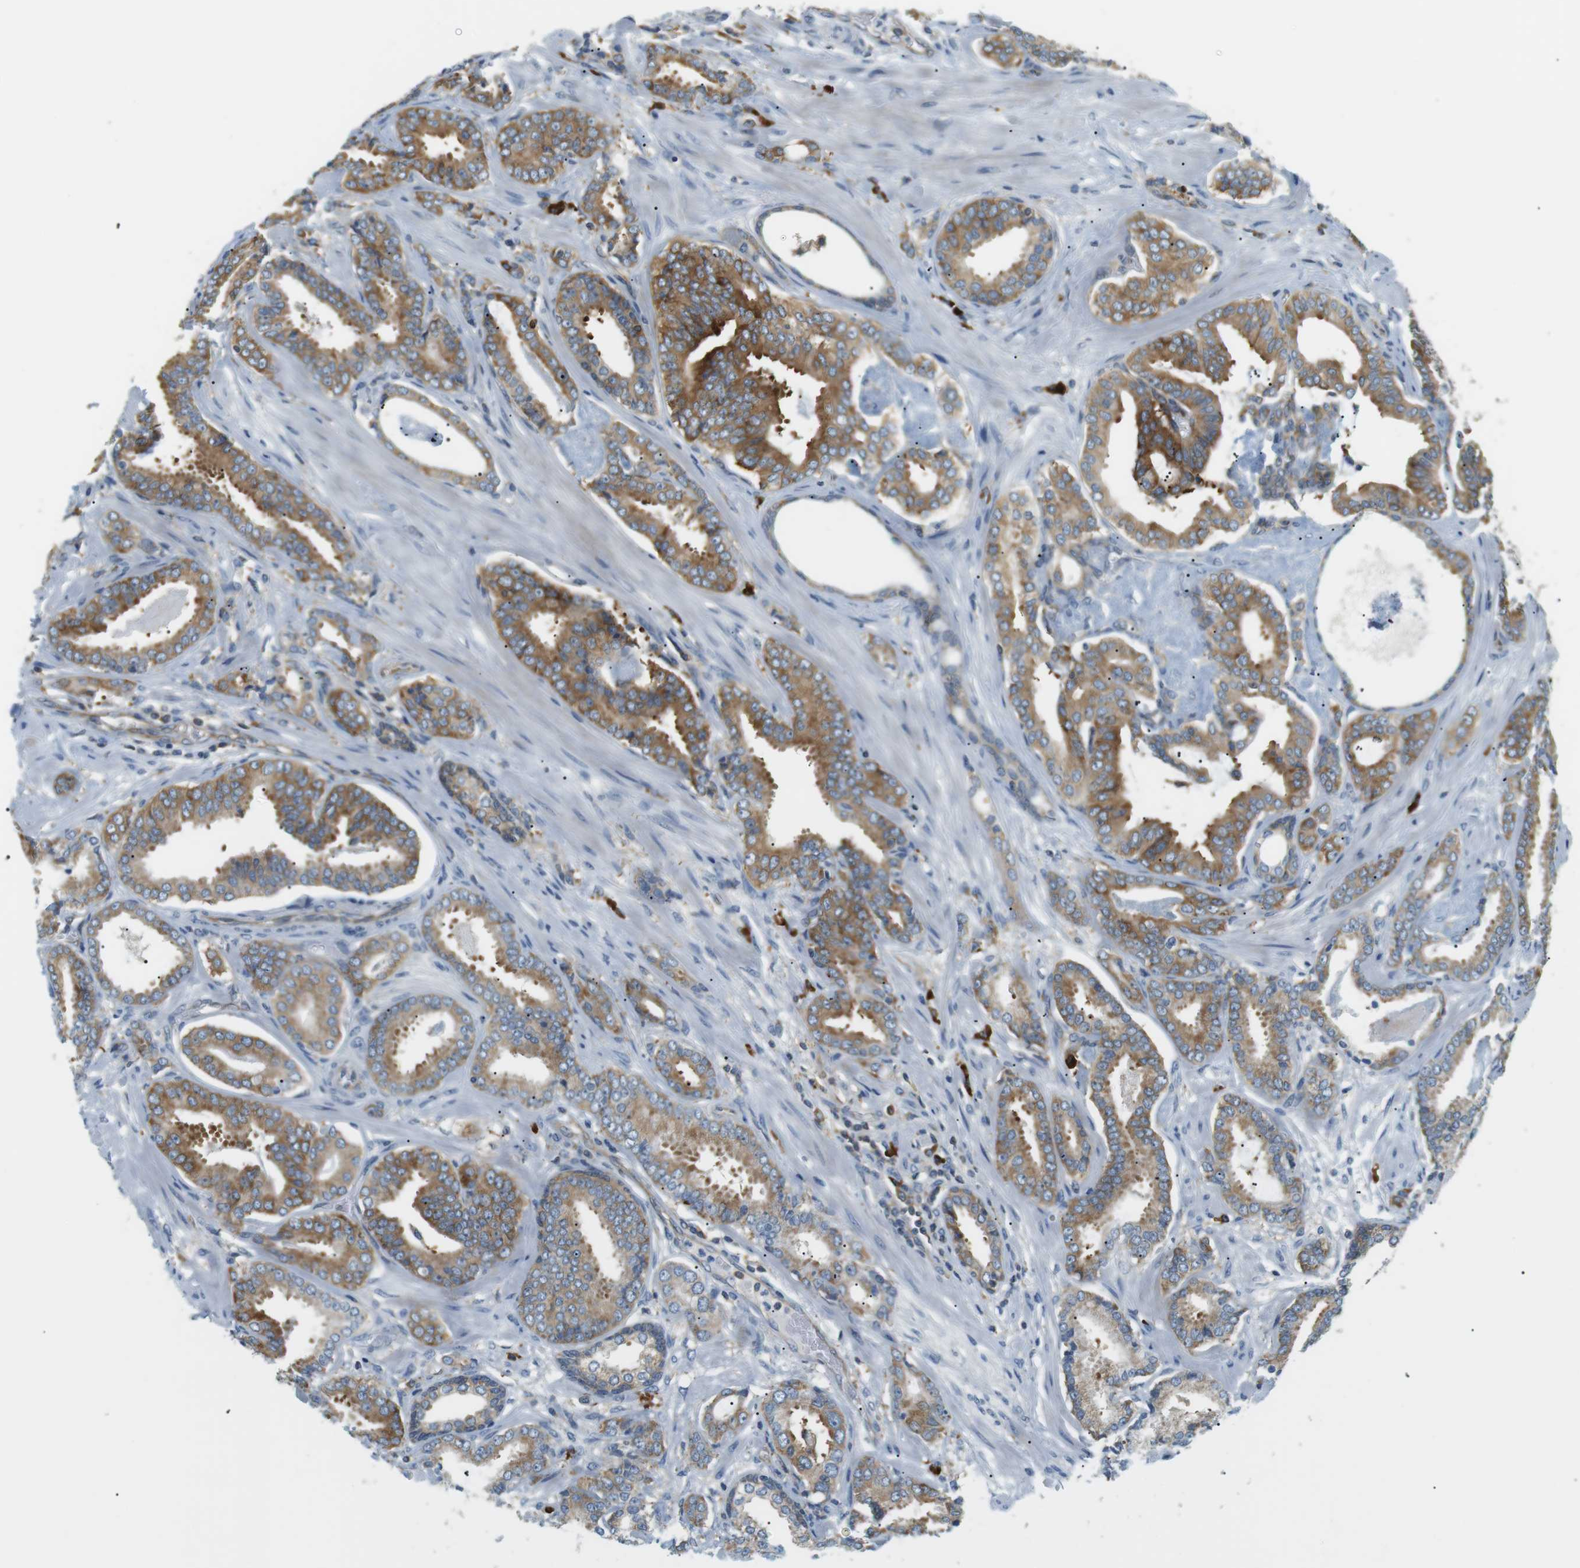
{"staining": {"intensity": "moderate", "quantity": ">75%", "location": "cytoplasmic/membranous"}, "tissue": "prostate cancer", "cell_type": "Tumor cells", "image_type": "cancer", "snomed": [{"axis": "morphology", "description": "Adenocarcinoma, Low grade"}, {"axis": "topography", "description": "Prostate"}], "caption": "Immunohistochemistry (IHC) photomicrograph of low-grade adenocarcinoma (prostate) stained for a protein (brown), which displays medium levels of moderate cytoplasmic/membranous positivity in about >75% of tumor cells.", "gene": "TMEM200A", "patient": {"sex": "male", "age": 53}}